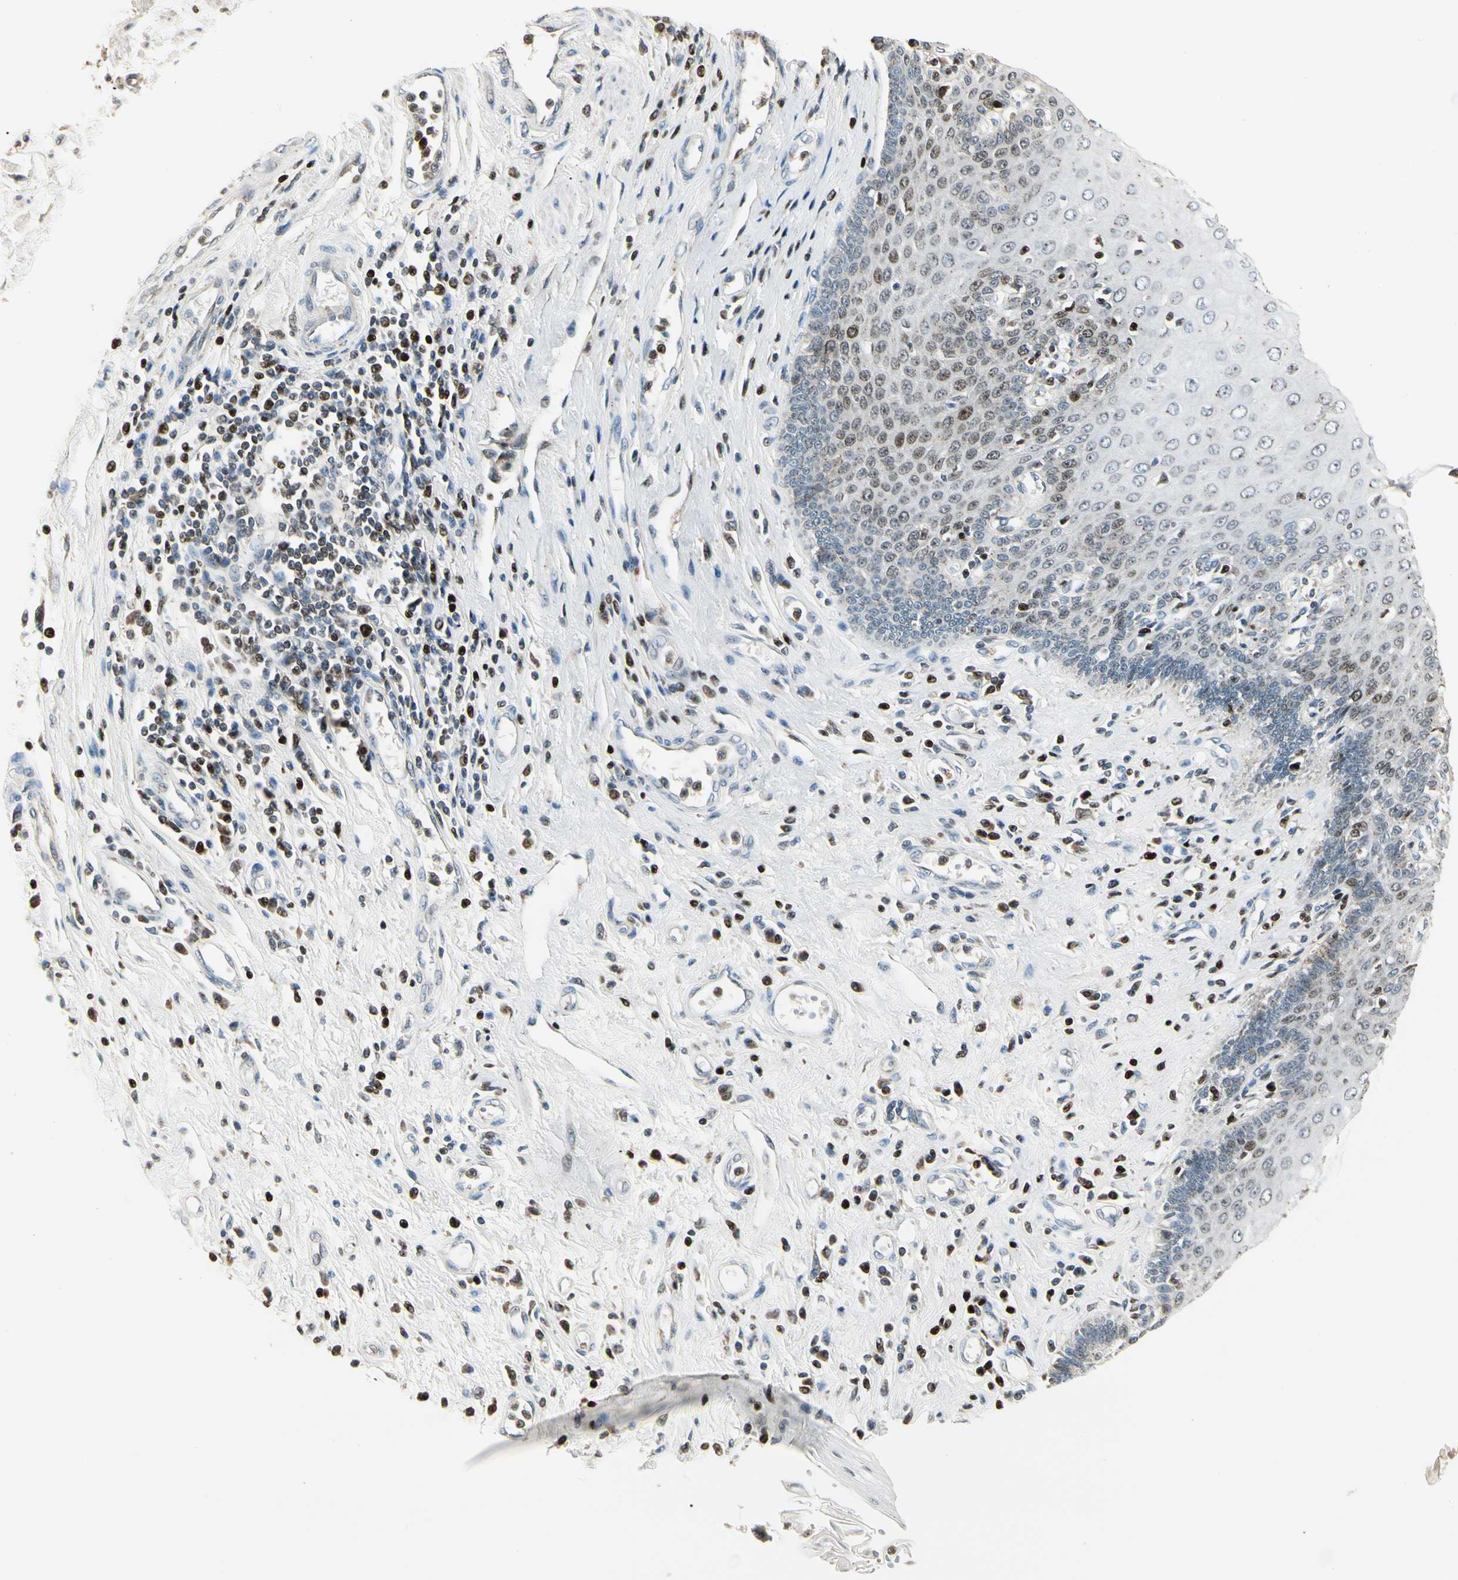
{"staining": {"intensity": "strong", "quantity": "25%-75%", "location": "cytoplasmic/membranous"}, "tissue": "esophagus", "cell_type": "Squamous epithelial cells", "image_type": "normal", "snomed": [{"axis": "morphology", "description": "Normal tissue, NOS"}, {"axis": "topography", "description": "Esophagus"}], "caption": "A high-resolution histopathology image shows immunohistochemistry staining of normal esophagus, which displays strong cytoplasmic/membranous expression in about 25%-75% of squamous epithelial cells.", "gene": "IP6K2", "patient": {"sex": "male", "age": 70}}